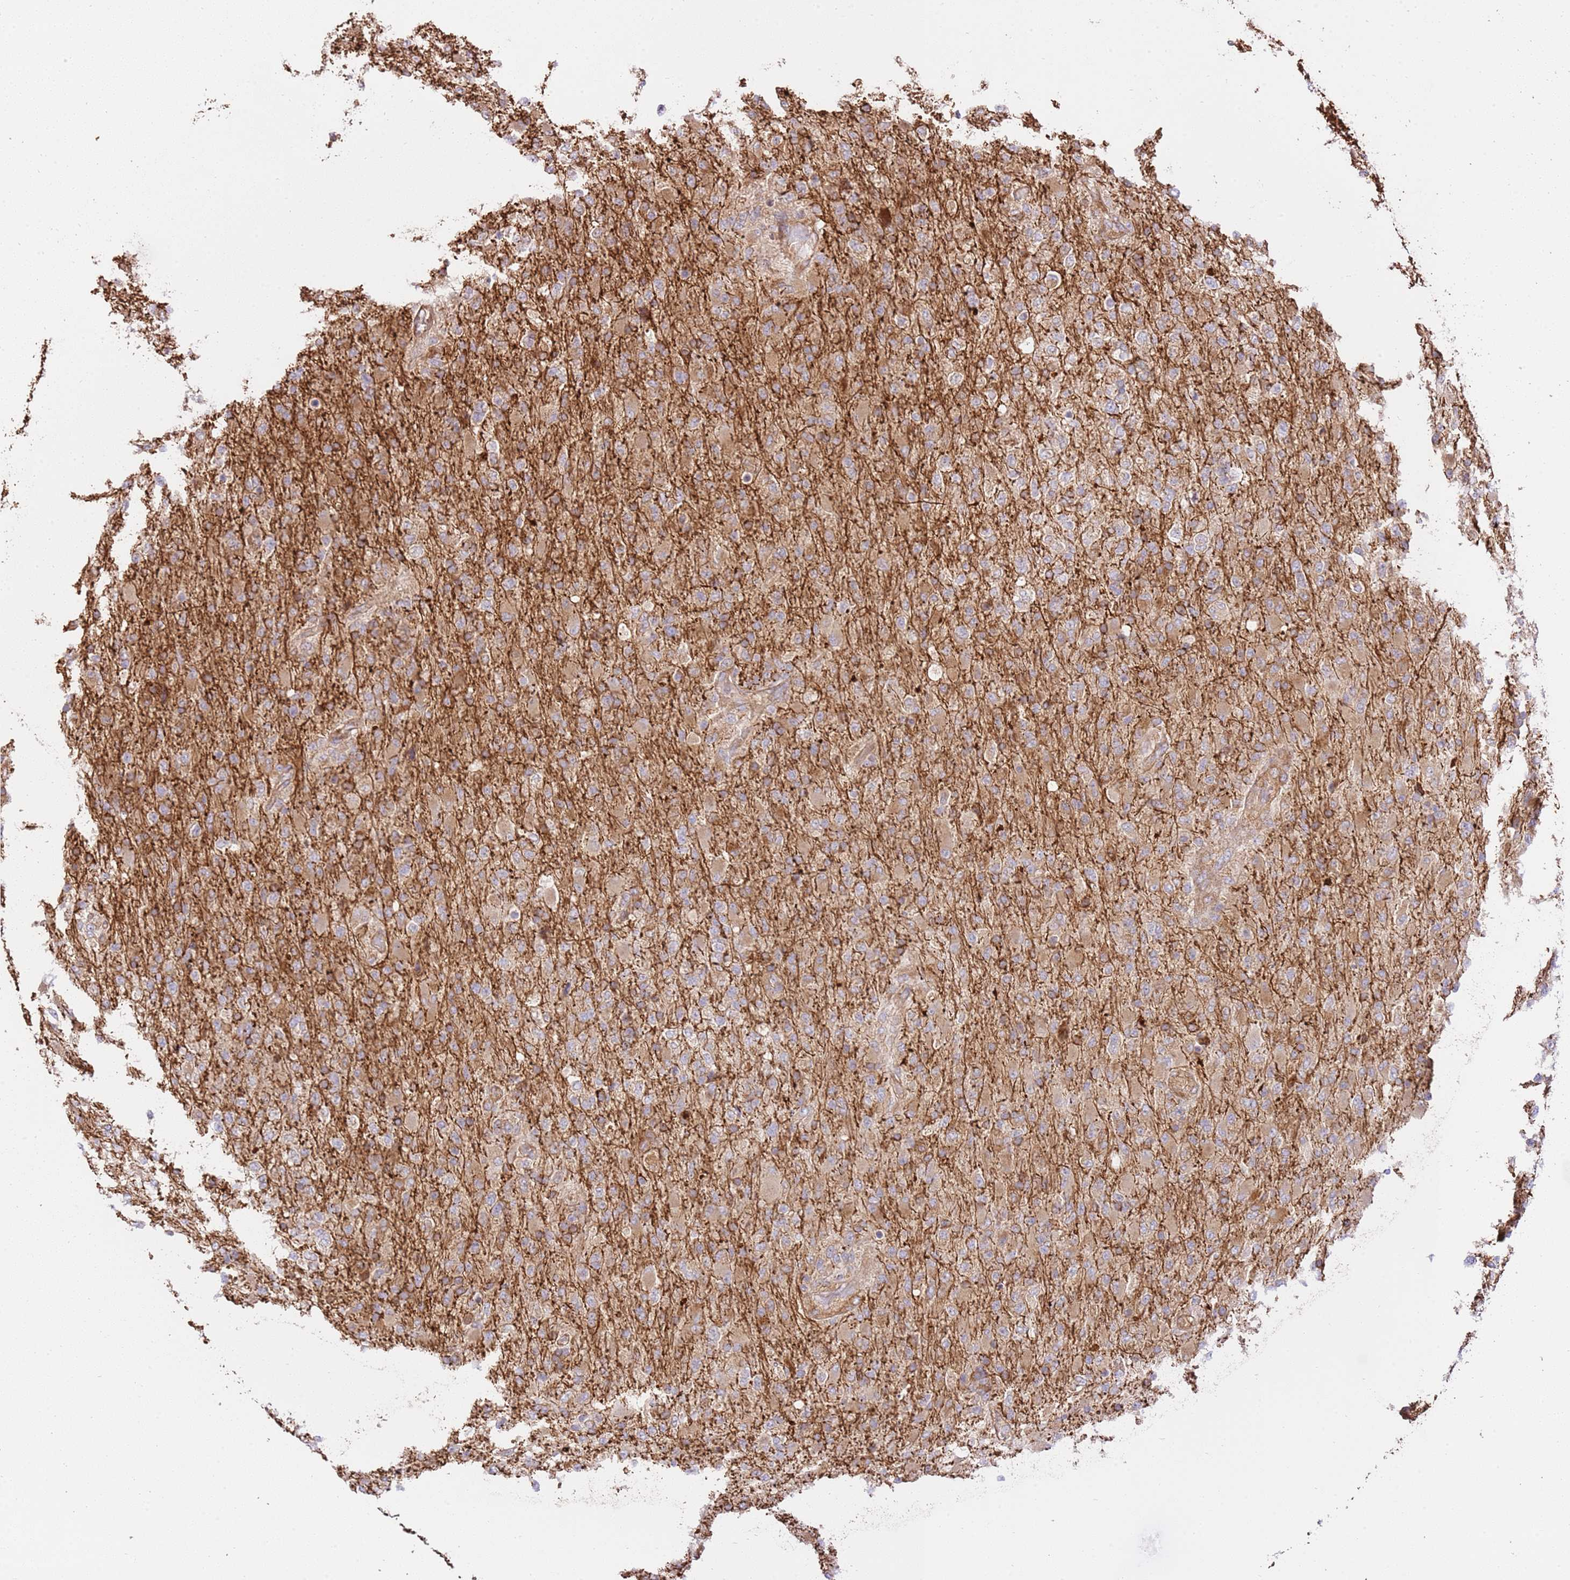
{"staining": {"intensity": "moderate", "quantity": ">75%", "location": "cytoplasmic/membranous"}, "tissue": "glioma", "cell_type": "Tumor cells", "image_type": "cancer", "snomed": [{"axis": "morphology", "description": "Glioma, malignant, Low grade"}, {"axis": "topography", "description": "Brain"}], "caption": "Immunohistochemical staining of low-grade glioma (malignant) exhibits medium levels of moderate cytoplasmic/membranous protein positivity in approximately >75% of tumor cells. (Stains: DAB (3,3'-diaminobenzidine) in brown, nuclei in blue, Microscopy: brightfield microscopy at high magnification).", "gene": "ZBTB39", "patient": {"sex": "male", "age": 65}}